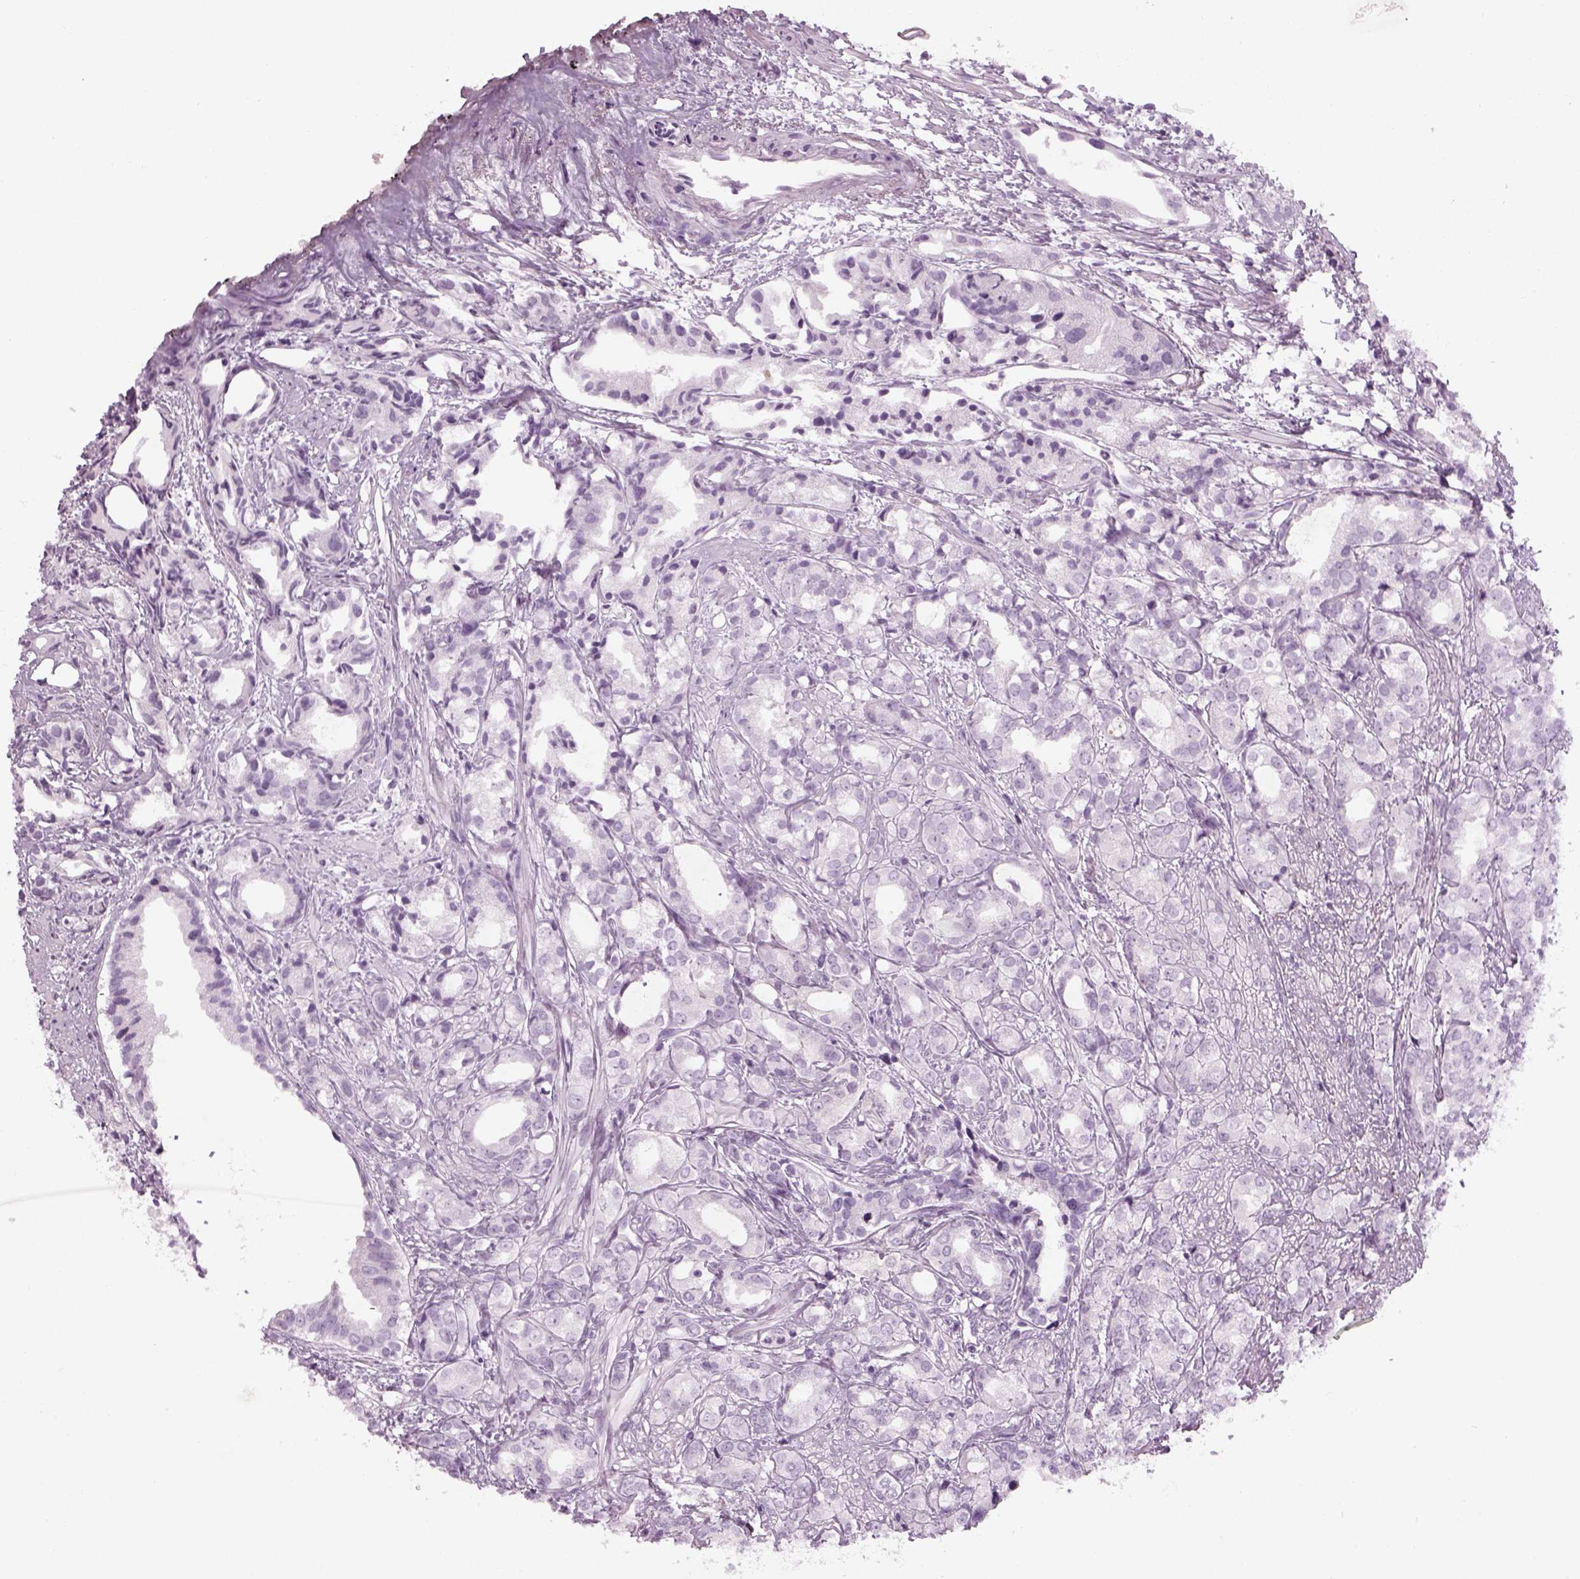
{"staining": {"intensity": "negative", "quantity": "none", "location": "none"}, "tissue": "prostate cancer", "cell_type": "Tumor cells", "image_type": "cancer", "snomed": [{"axis": "morphology", "description": "Adenocarcinoma, High grade"}, {"axis": "topography", "description": "Prostate"}], "caption": "Immunohistochemistry histopathology image of human prostate cancer (high-grade adenocarcinoma) stained for a protein (brown), which shows no expression in tumor cells.", "gene": "SAG", "patient": {"sex": "male", "age": 79}}